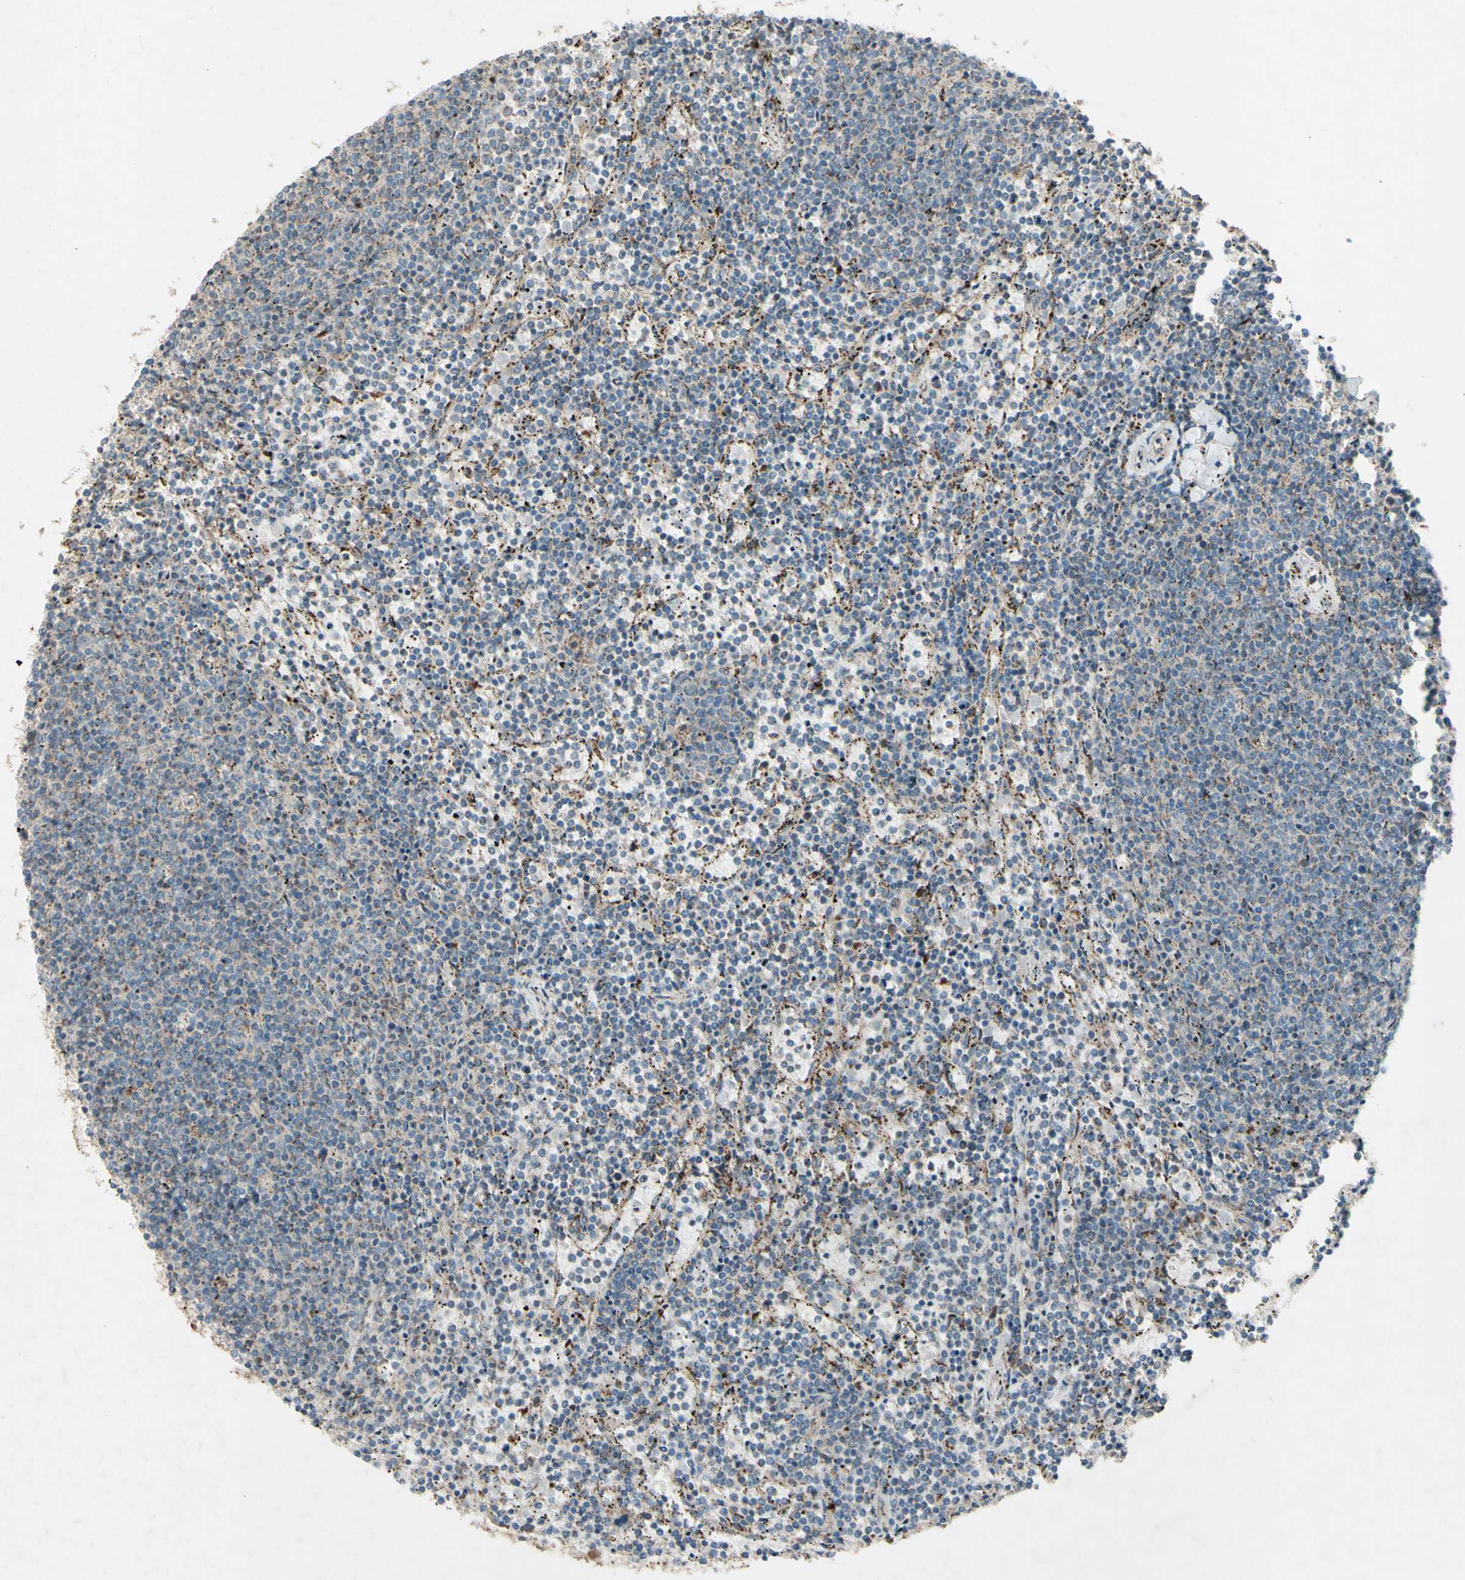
{"staining": {"intensity": "moderate", "quantity": "<25%", "location": "cytoplasmic/membranous"}, "tissue": "lymphoma", "cell_type": "Tumor cells", "image_type": "cancer", "snomed": [{"axis": "morphology", "description": "Malignant lymphoma, non-Hodgkin's type, Low grade"}, {"axis": "topography", "description": "Spleen"}], "caption": "A micrograph showing moderate cytoplasmic/membranous staining in approximately <25% of tumor cells in lymphoma, as visualized by brown immunohistochemical staining.", "gene": "RHOT1", "patient": {"sex": "female", "age": 50}}